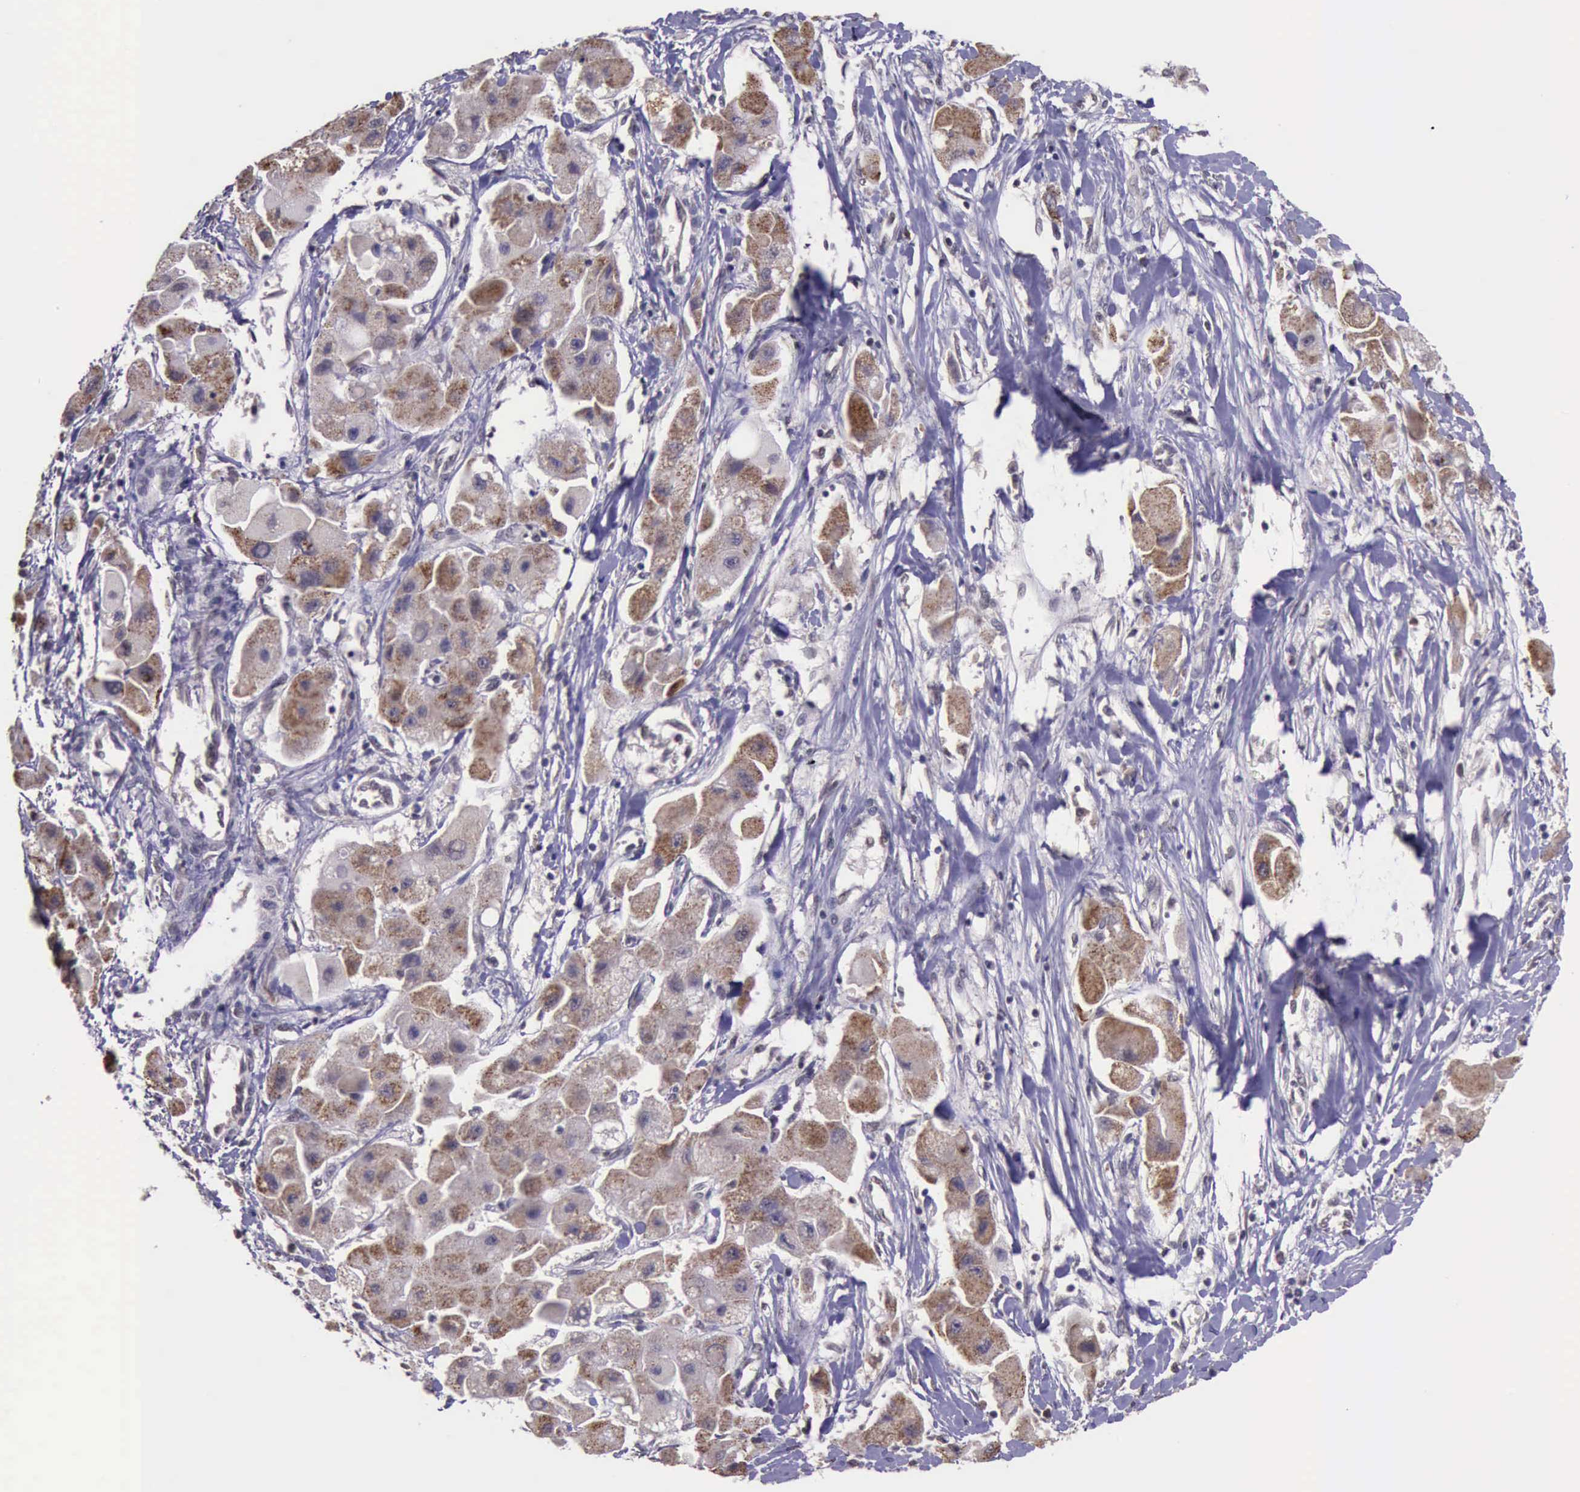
{"staining": {"intensity": "moderate", "quantity": ">75%", "location": "cytoplasmic/membranous"}, "tissue": "liver cancer", "cell_type": "Tumor cells", "image_type": "cancer", "snomed": [{"axis": "morphology", "description": "Carcinoma, Hepatocellular, NOS"}, {"axis": "topography", "description": "Liver"}], "caption": "IHC (DAB (3,3'-diaminobenzidine)) staining of liver cancer reveals moderate cytoplasmic/membranous protein positivity in approximately >75% of tumor cells.", "gene": "PRPF39", "patient": {"sex": "male", "age": 24}}